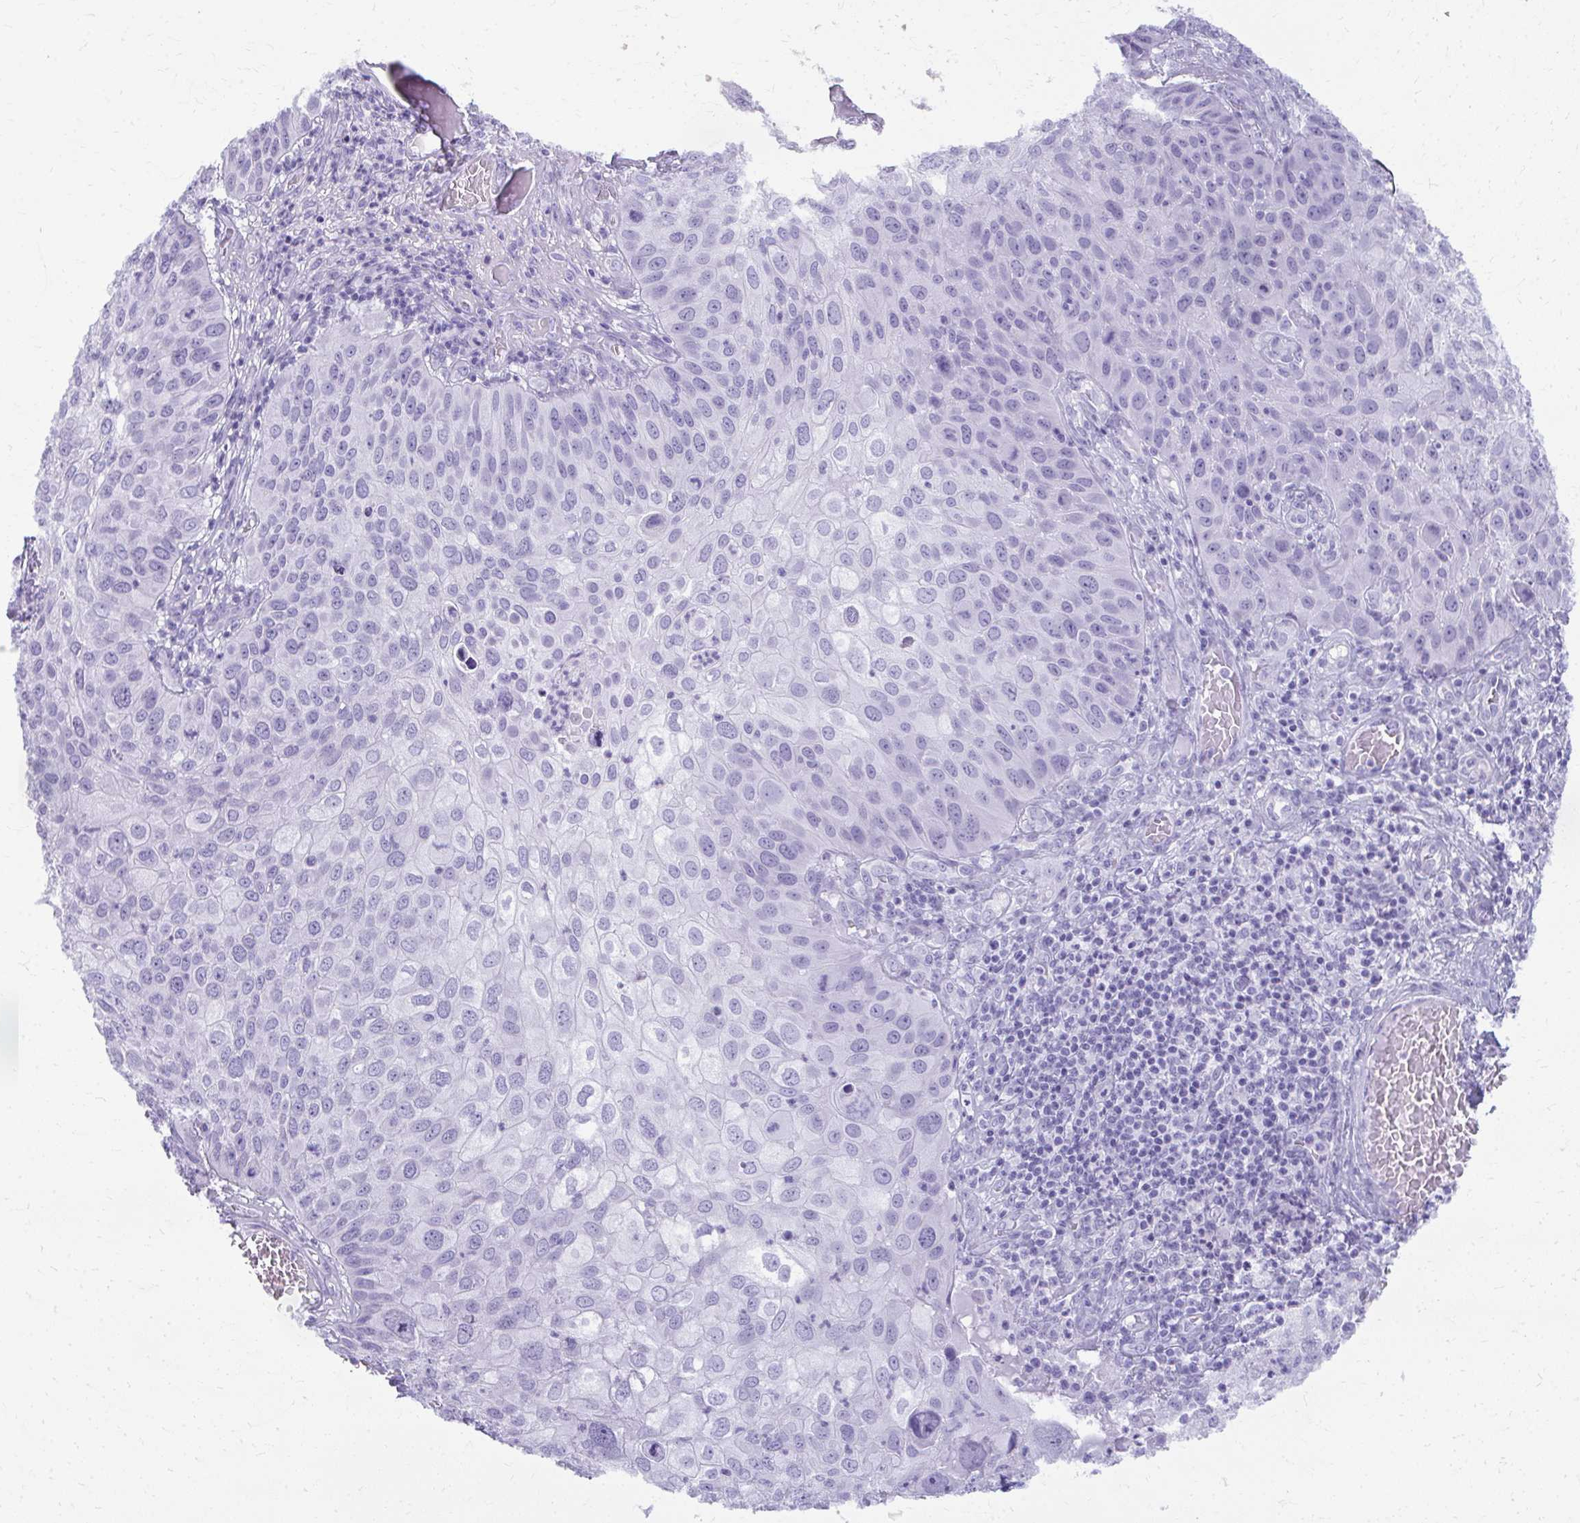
{"staining": {"intensity": "negative", "quantity": "none", "location": "none"}, "tissue": "skin cancer", "cell_type": "Tumor cells", "image_type": "cancer", "snomed": [{"axis": "morphology", "description": "Squamous cell carcinoma, NOS"}, {"axis": "topography", "description": "Skin"}], "caption": "An immunohistochemistry (IHC) histopathology image of skin cancer (squamous cell carcinoma) is shown. There is no staining in tumor cells of skin cancer (squamous cell carcinoma).", "gene": "MAF1", "patient": {"sex": "male", "age": 87}}